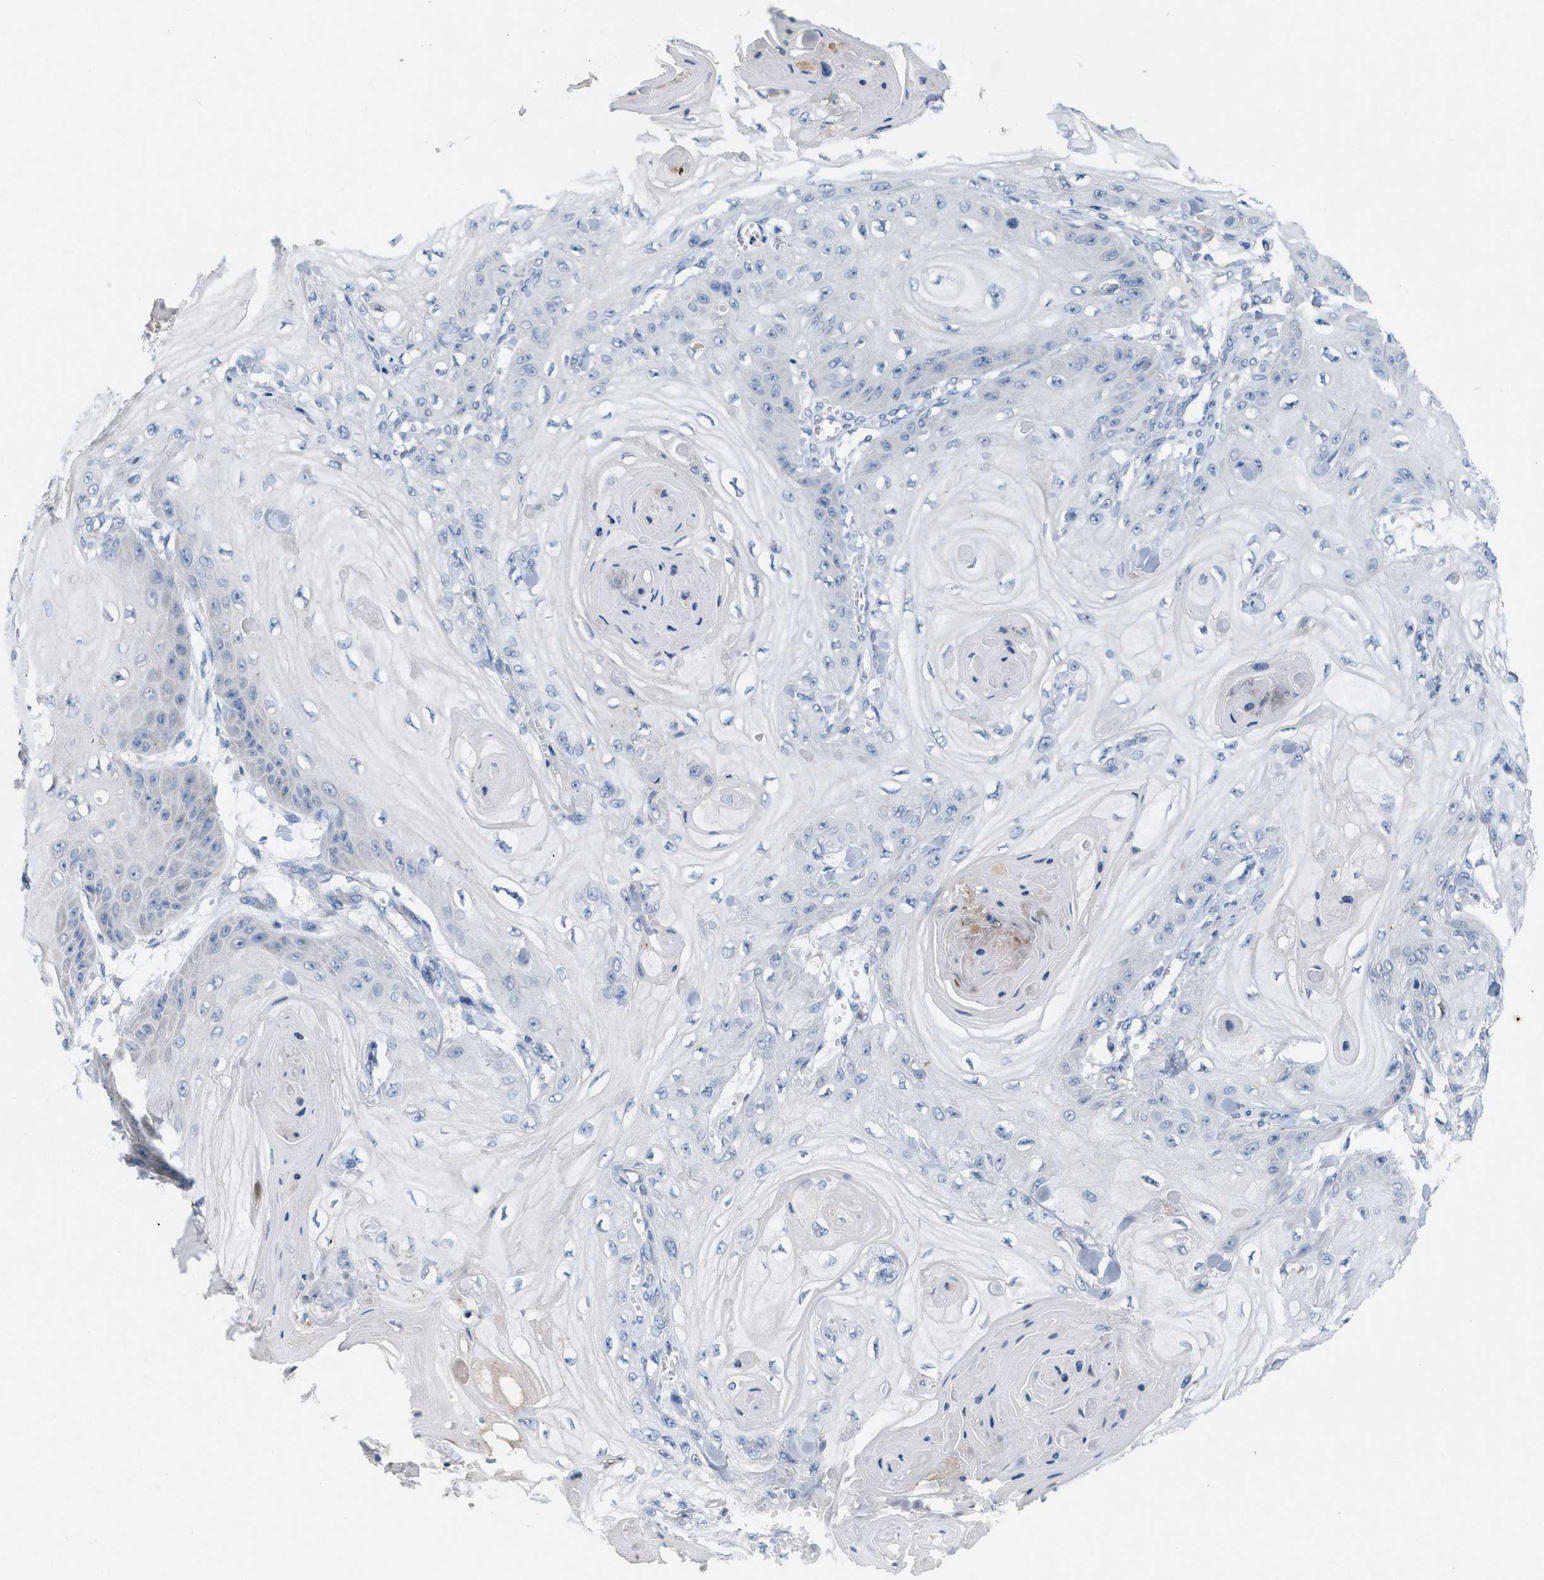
{"staining": {"intensity": "negative", "quantity": "none", "location": "none"}, "tissue": "skin cancer", "cell_type": "Tumor cells", "image_type": "cancer", "snomed": [{"axis": "morphology", "description": "Squamous cell carcinoma, NOS"}, {"axis": "topography", "description": "Skin"}], "caption": "Micrograph shows no protein staining in tumor cells of skin cancer (squamous cell carcinoma) tissue. Brightfield microscopy of immunohistochemistry stained with DAB (3,3'-diaminobenzidine) (brown) and hematoxylin (blue), captured at high magnification.", "gene": "CPA2", "patient": {"sex": "male", "age": 74}}